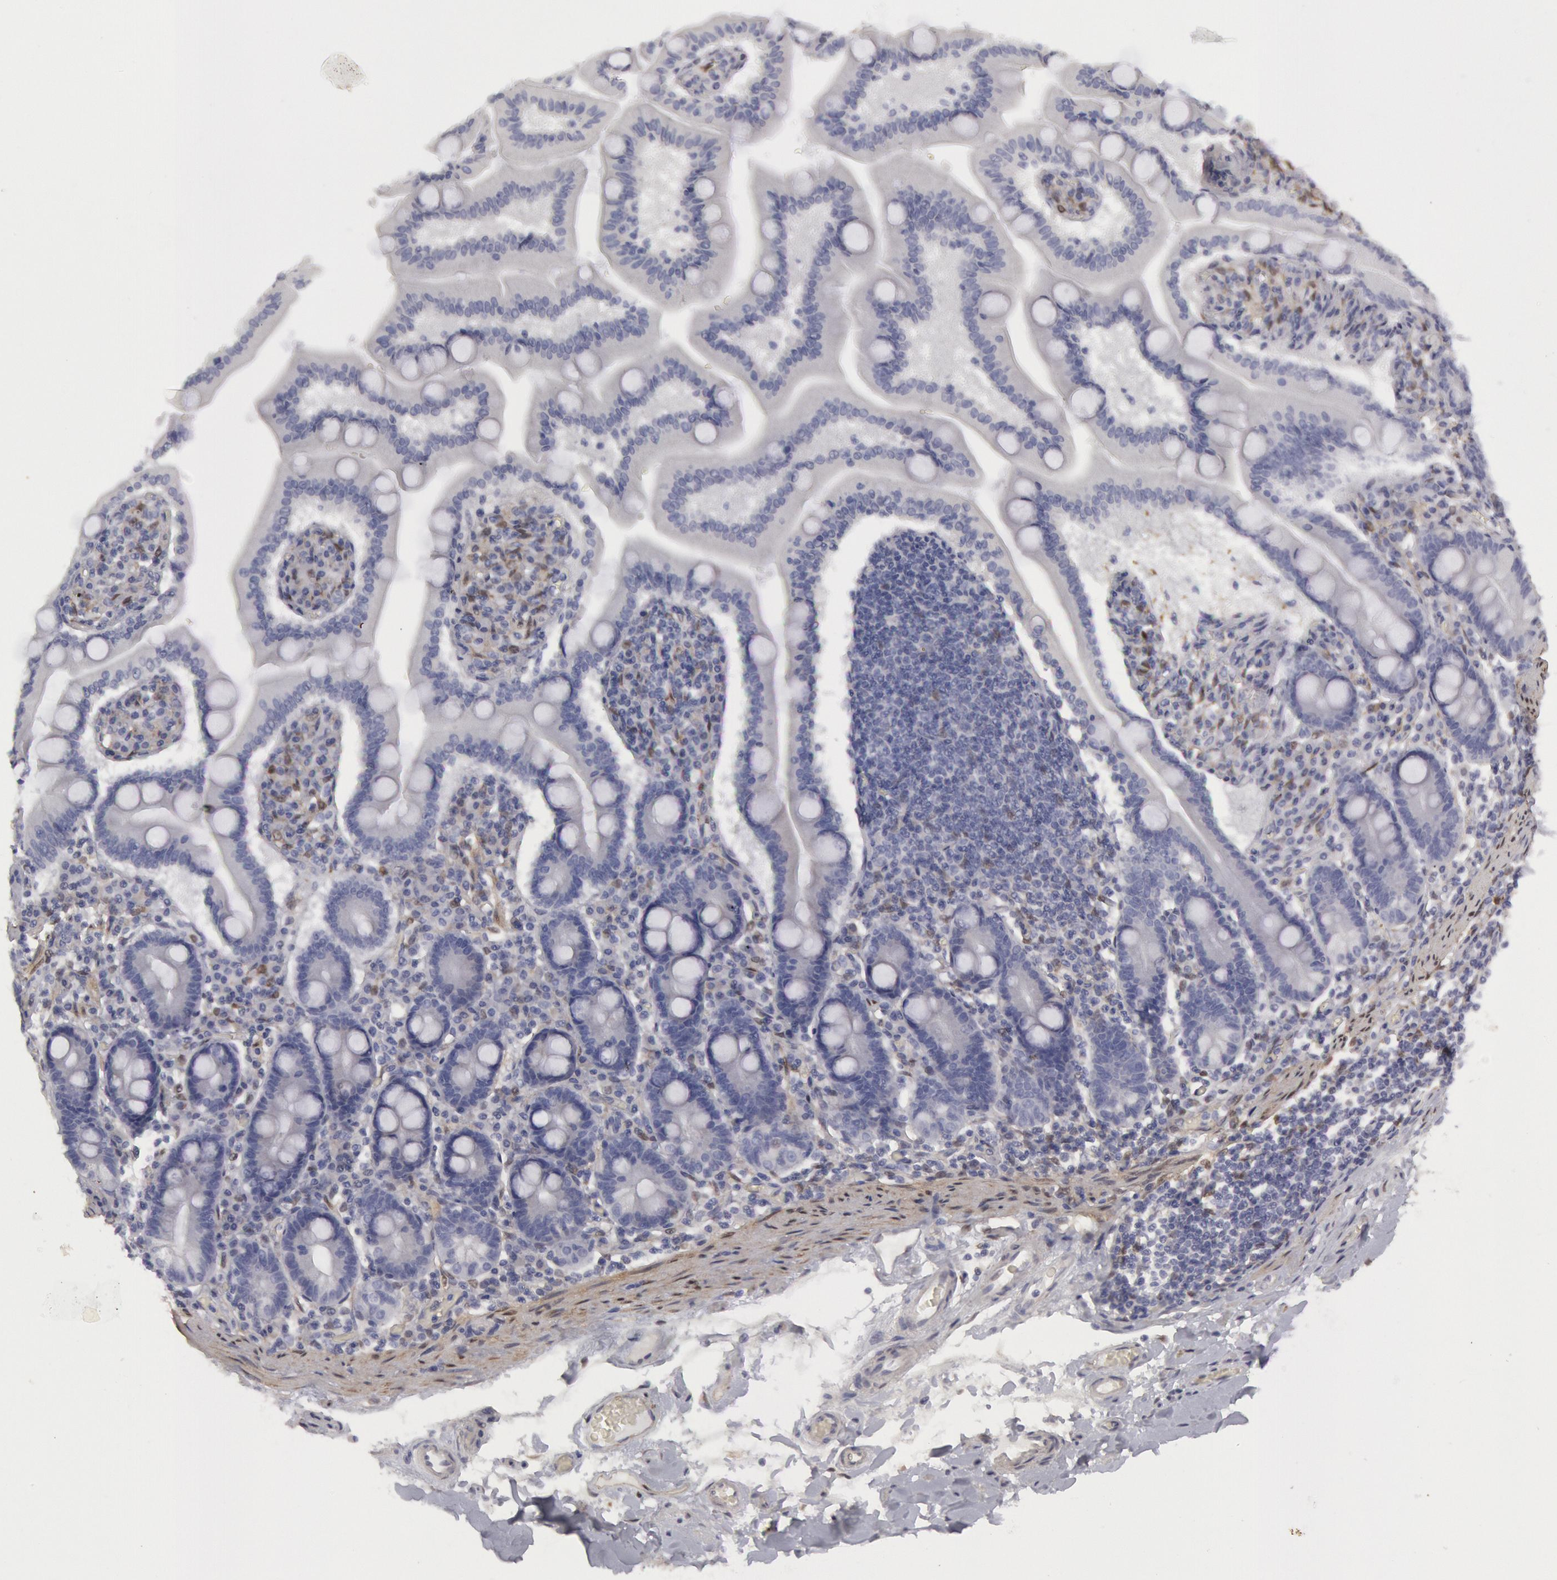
{"staining": {"intensity": "moderate", "quantity": ">75%", "location": "cytoplasmic/membranous"}, "tissue": "adipose tissue", "cell_type": "Adipocytes", "image_type": "normal", "snomed": [{"axis": "morphology", "description": "Normal tissue, NOS"}, {"axis": "topography", "description": "Duodenum"}], "caption": "The histopathology image reveals a brown stain indicating the presence of a protein in the cytoplasmic/membranous of adipocytes in adipose tissue.", "gene": "FHL1", "patient": {"sex": "male", "age": 63}}